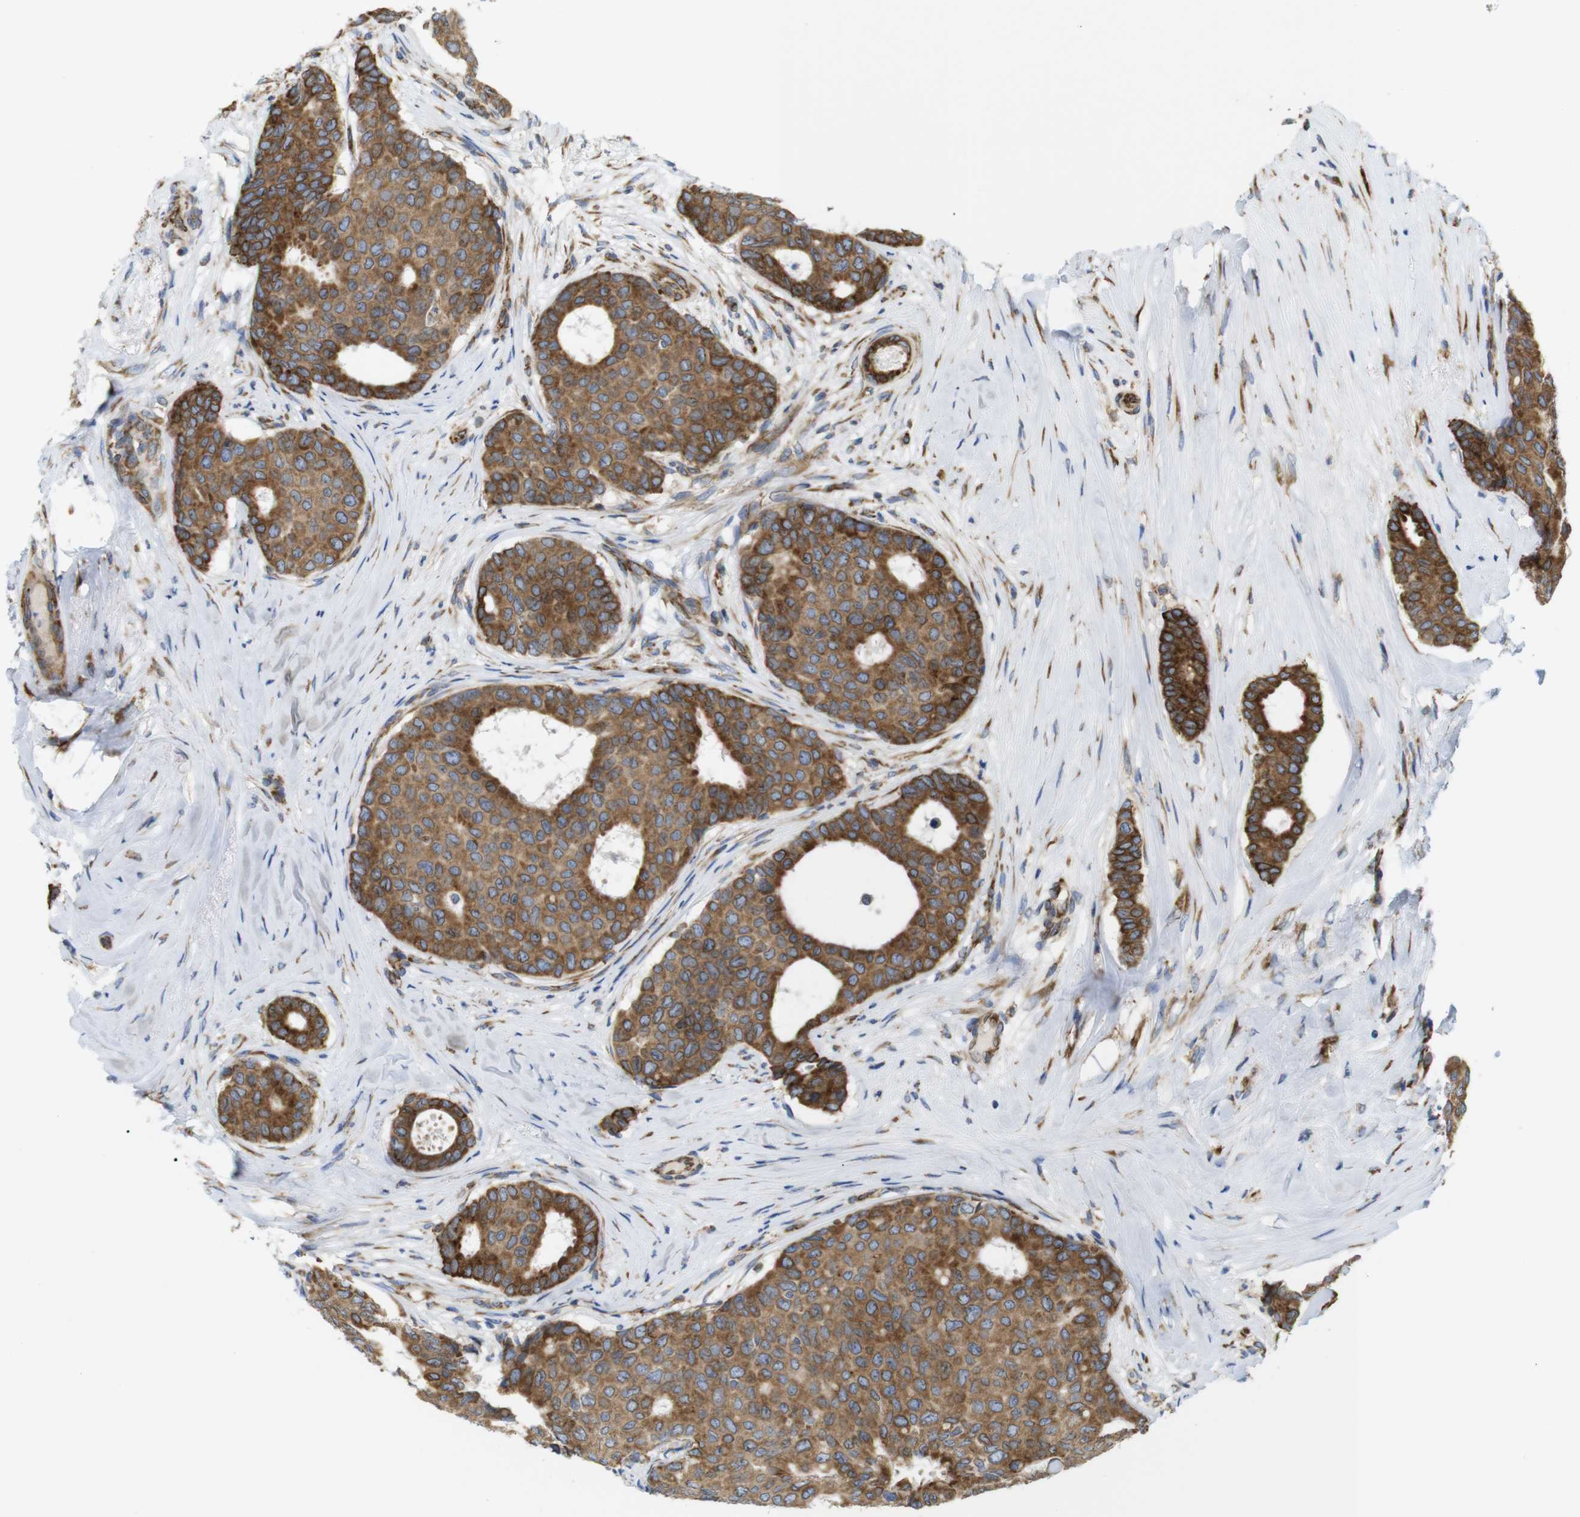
{"staining": {"intensity": "moderate", "quantity": ">75%", "location": "cytoplasmic/membranous"}, "tissue": "breast cancer", "cell_type": "Tumor cells", "image_type": "cancer", "snomed": [{"axis": "morphology", "description": "Duct carcinoma"}, {"axis": "topography", "description": "Breast"}], "caption": "Protein expression analysis of human breast cancer (invasive ductal carcinoma) reveals moderate cytoplasmic/membranous staining in approximately >75% of tumor cells.", "gene": "PCNX2", "patient": {"sex": "female", "age": 75}}